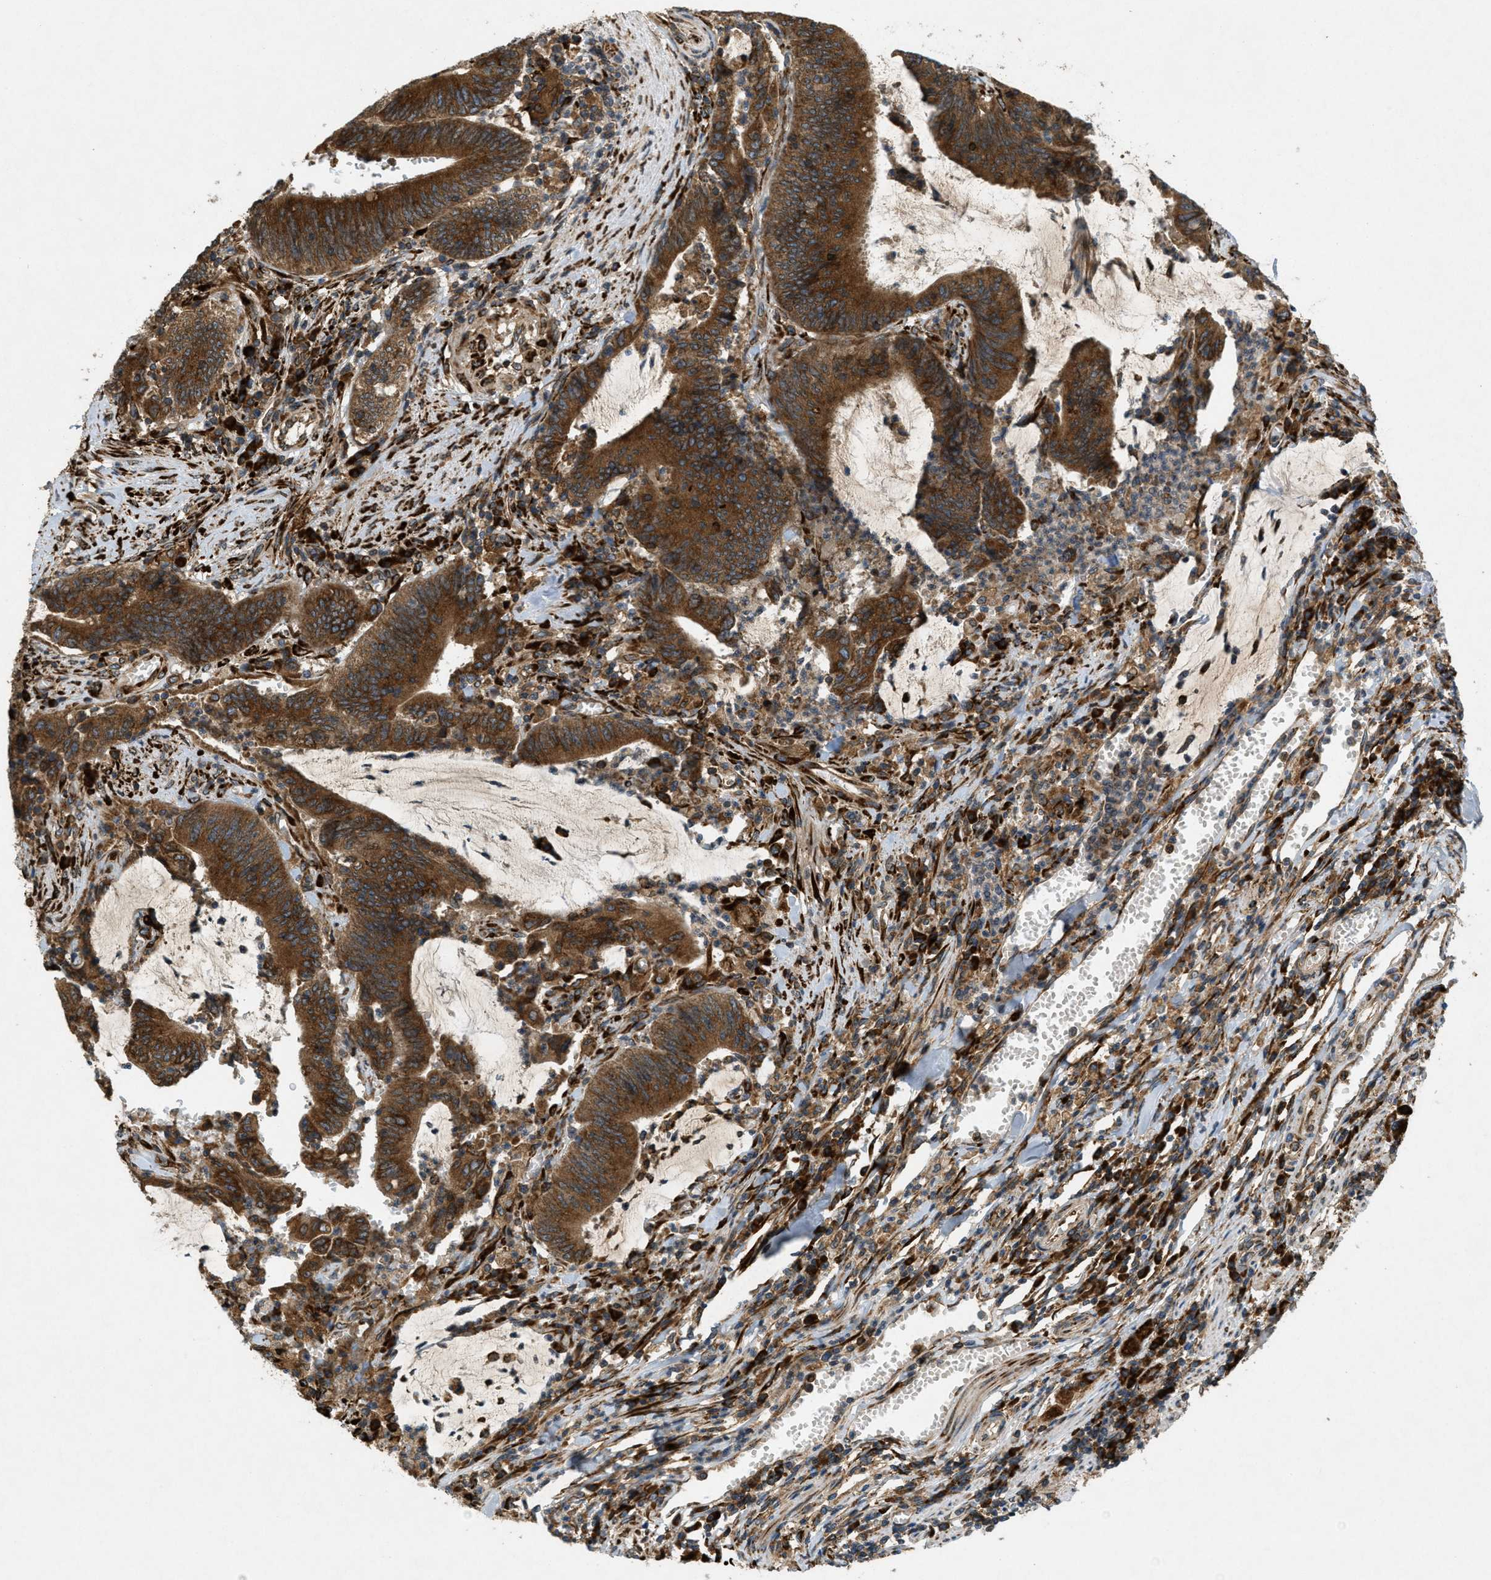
{"staining": {"intensity": "strong", "quantity": ">75%", "location": "cytoplasmic/membranous"}, "tissue": "colorectal cancer", "cell_type": "Tumor cells", "image_type": "cancer", "snomed": [{"axis": "morphology", "description": "Normal tissue, NOS"}, {"axis": "morphology", "description": "Adenocarcinoma, NOS"}, {"axis": "topography", "description": "Rectum"}], "caption": "IHC of colorectal cancer (adenocarcinoma) shows high levels of strong cytoplasmic/membranous expression in approximately >75% of tumor cells.", "gene": "PCDH18", "patient": {"sex": "female", "age": 66}}